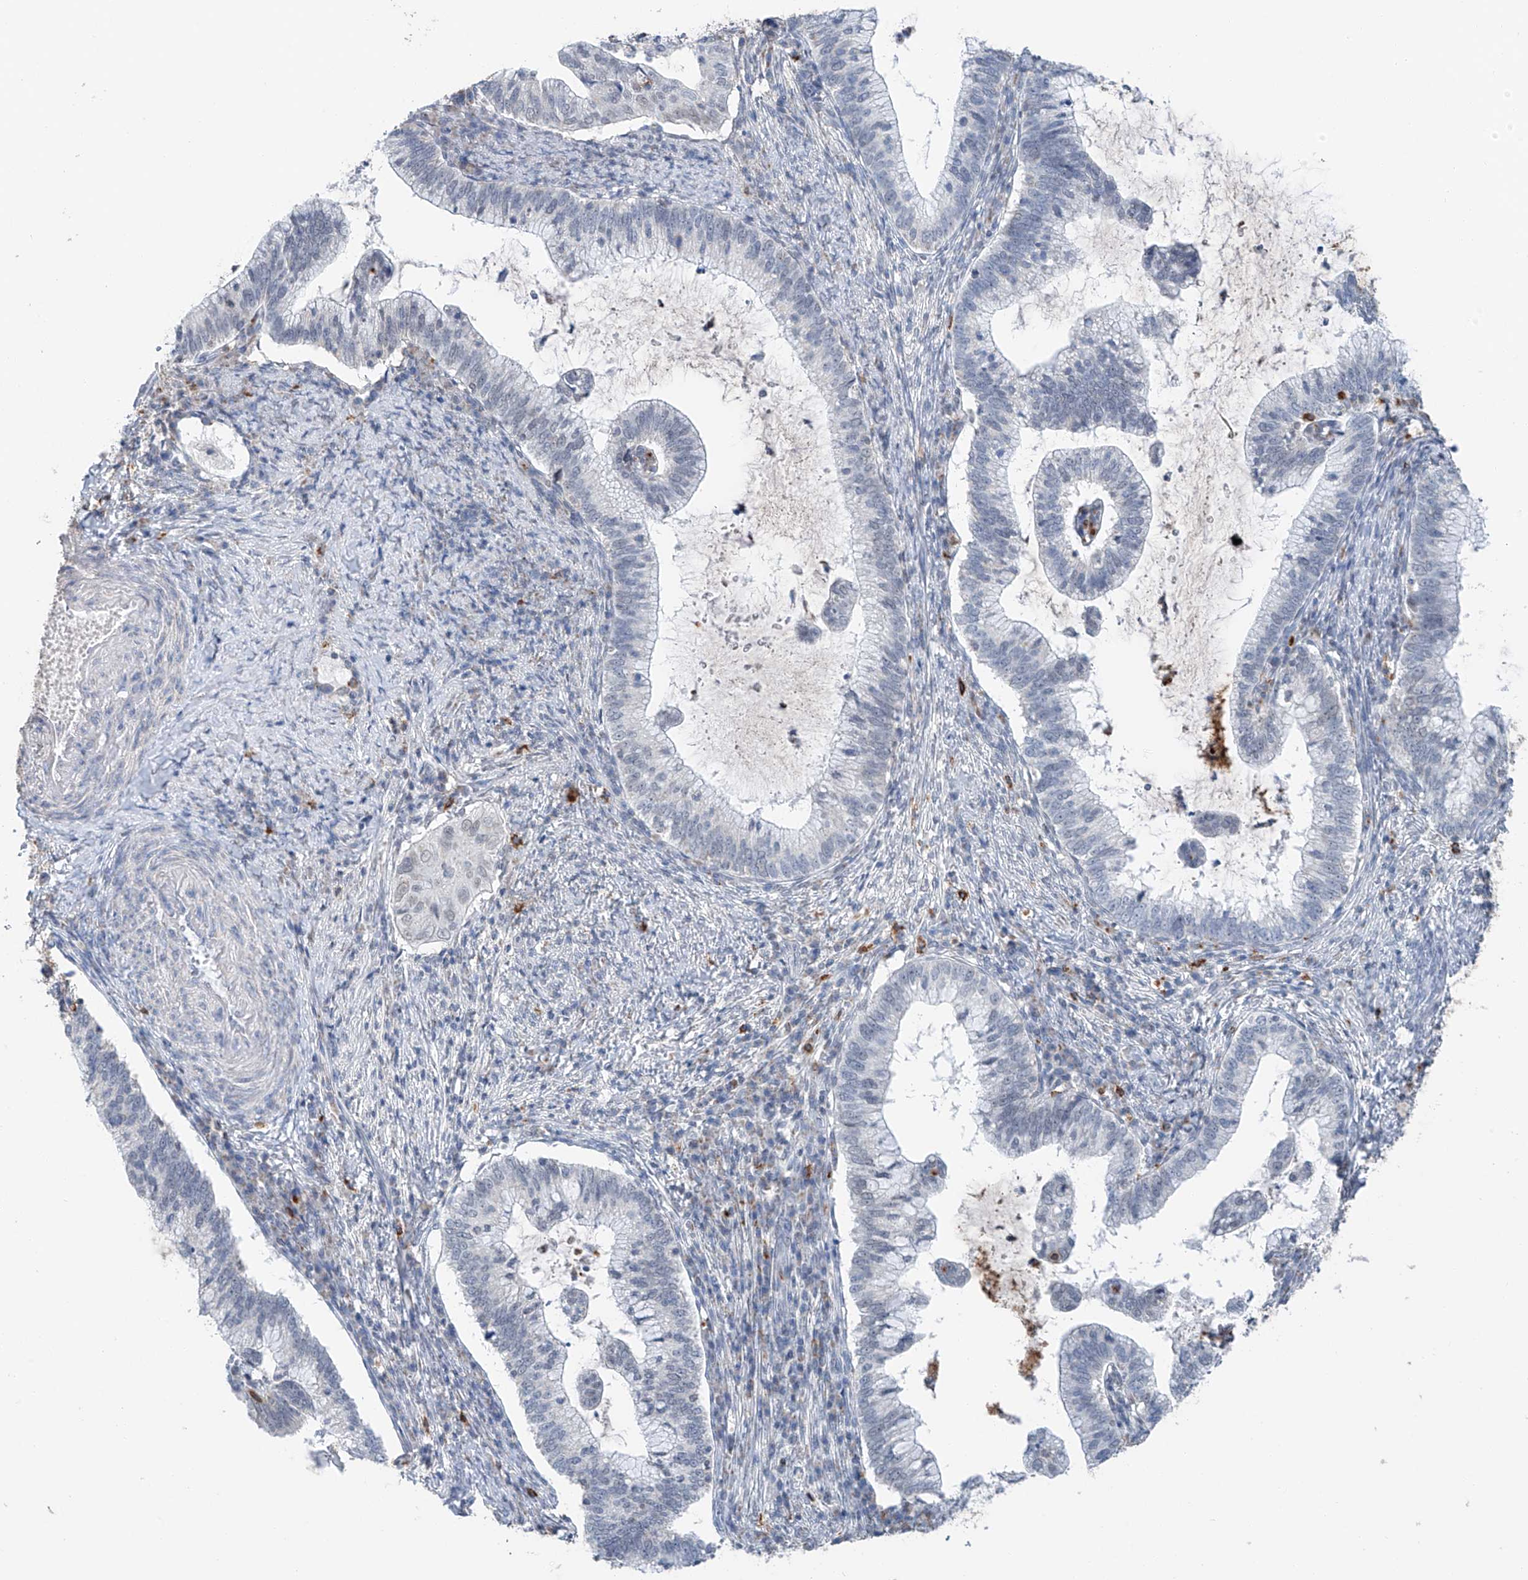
{"staining": {"intensity": "negative", "quantity": "none", "location": "none"}, "tissue": "cervical cancer", "cell_type": "Tumor cells", "image_type": "cancer", "snomed": [{"axis": "morphology", "description": "Adenocarcinoma, NOS"}, {"axis": "topography", "description": "Cervix"}], "caption": "Cervical cancer was stained to show a protein in brown. There is no significant expression in tumor cells.", "gene": "KLF15", "patient": {"sex": "female", "age": 36}}